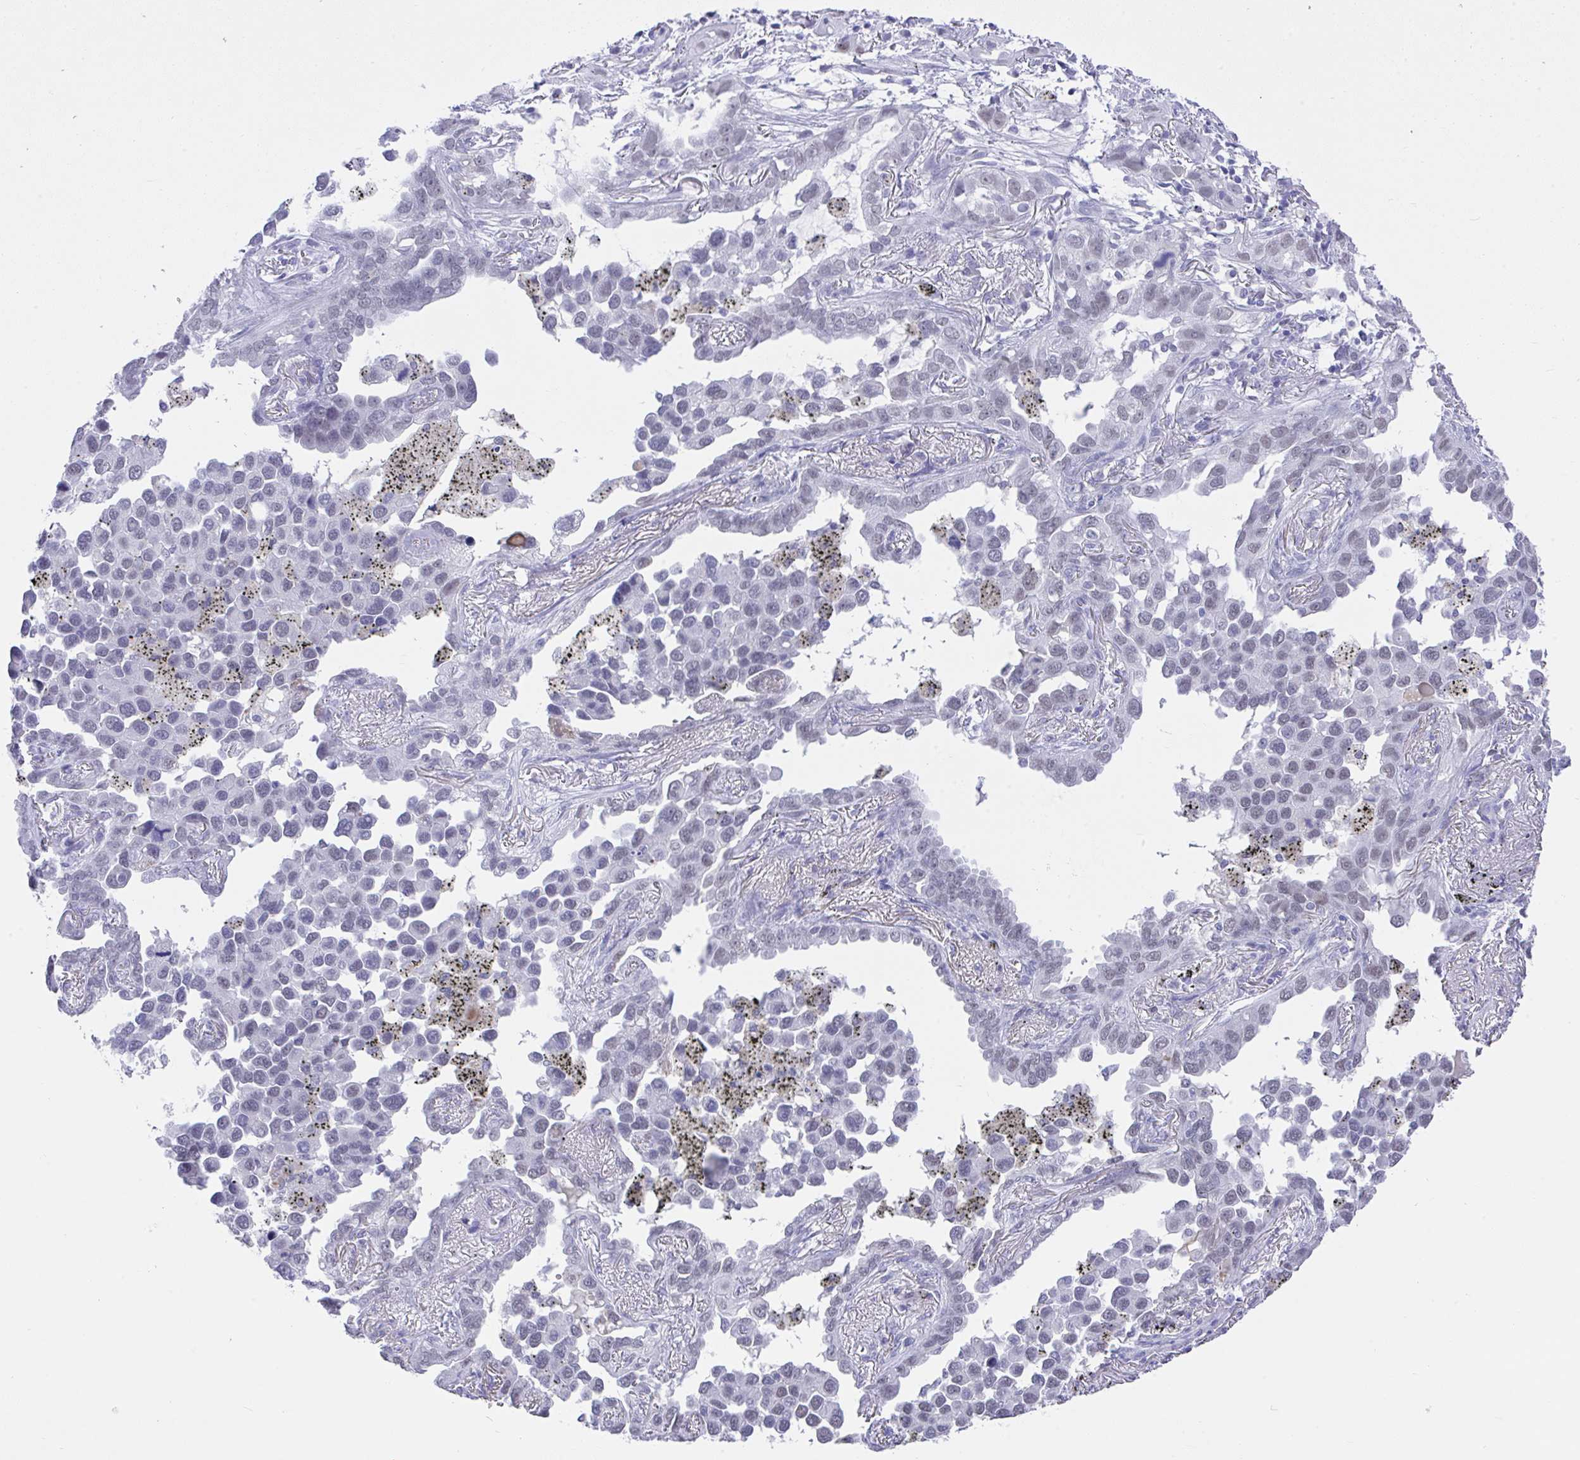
{"staining": {"intensity": "negative", "quantity": "none", "location": "none"}, "tissue": "lung cancer", "cell_type": "Tumor cells", "image_type": "cancer", "snomed": [{"axis": "morphology", "description": "Adenocarcinoma, NOS"}, {"axis": "topography", "description": "Lung"}], "caption": "The histopathology image displays no significant staining in tumor cells of lung cancer.", "gene": "MS4A12", "patient": {"sex": "male", "age": 67}}